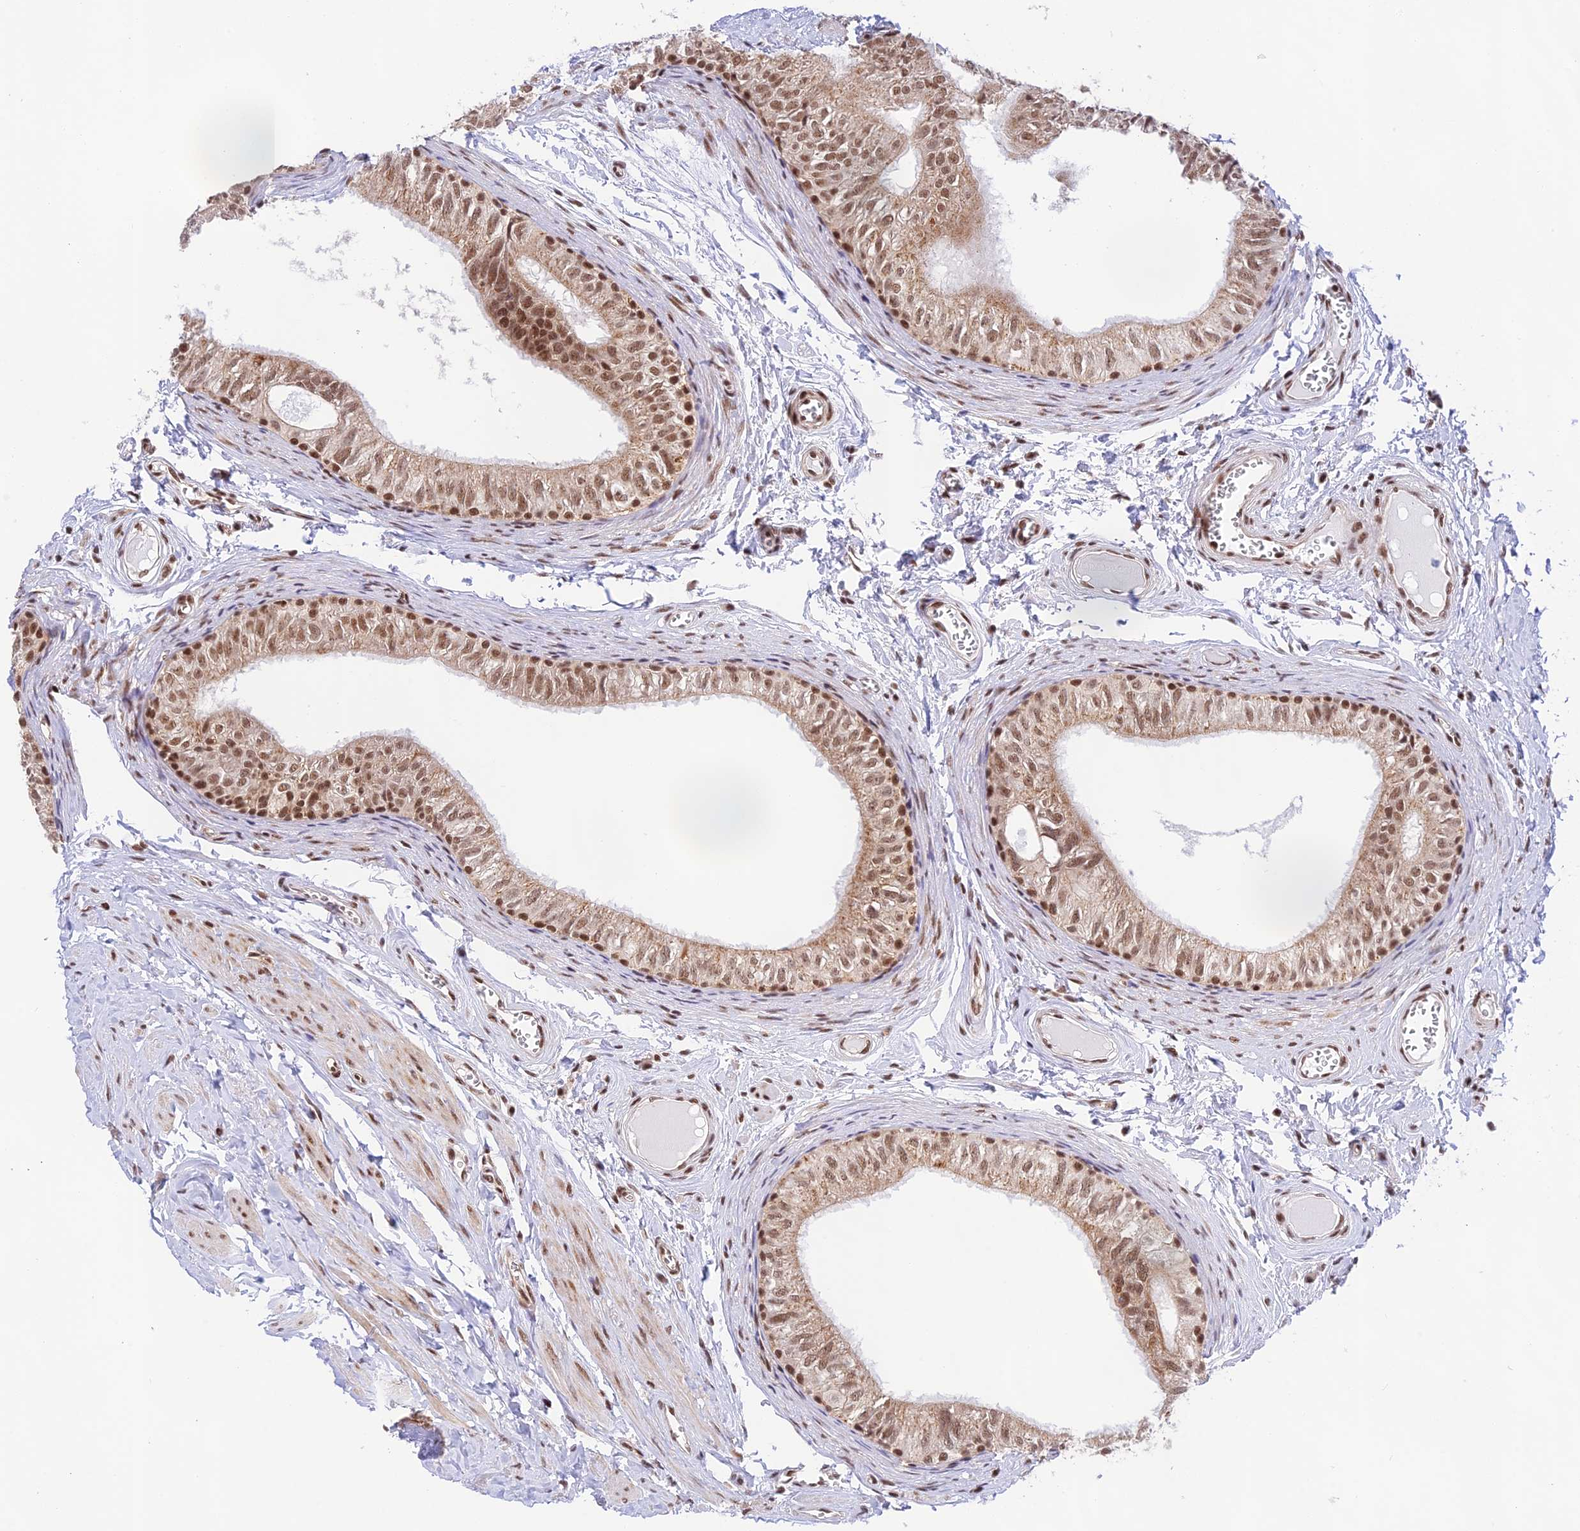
{"staining": {"intensity": "moderate", "quantity": ">75%", "location": "nuclear"}, "tissue": "epididymis", "cell_type": "Glandular cells", "image_type": "normal", "snomed": [{"axis": "morphology", "description": "Normal tissue, NOS"}, {"axis": "topography", "description": "Epididymis"}], "caption": "Immunohistochemistry (IHC) (DAB) staining of unremarkable human epididymis shows moderate nuclear protein expression in about >75% of glandular cells.", "gene": "THAP11", "patient": {"sex": "male", "age": 42}}